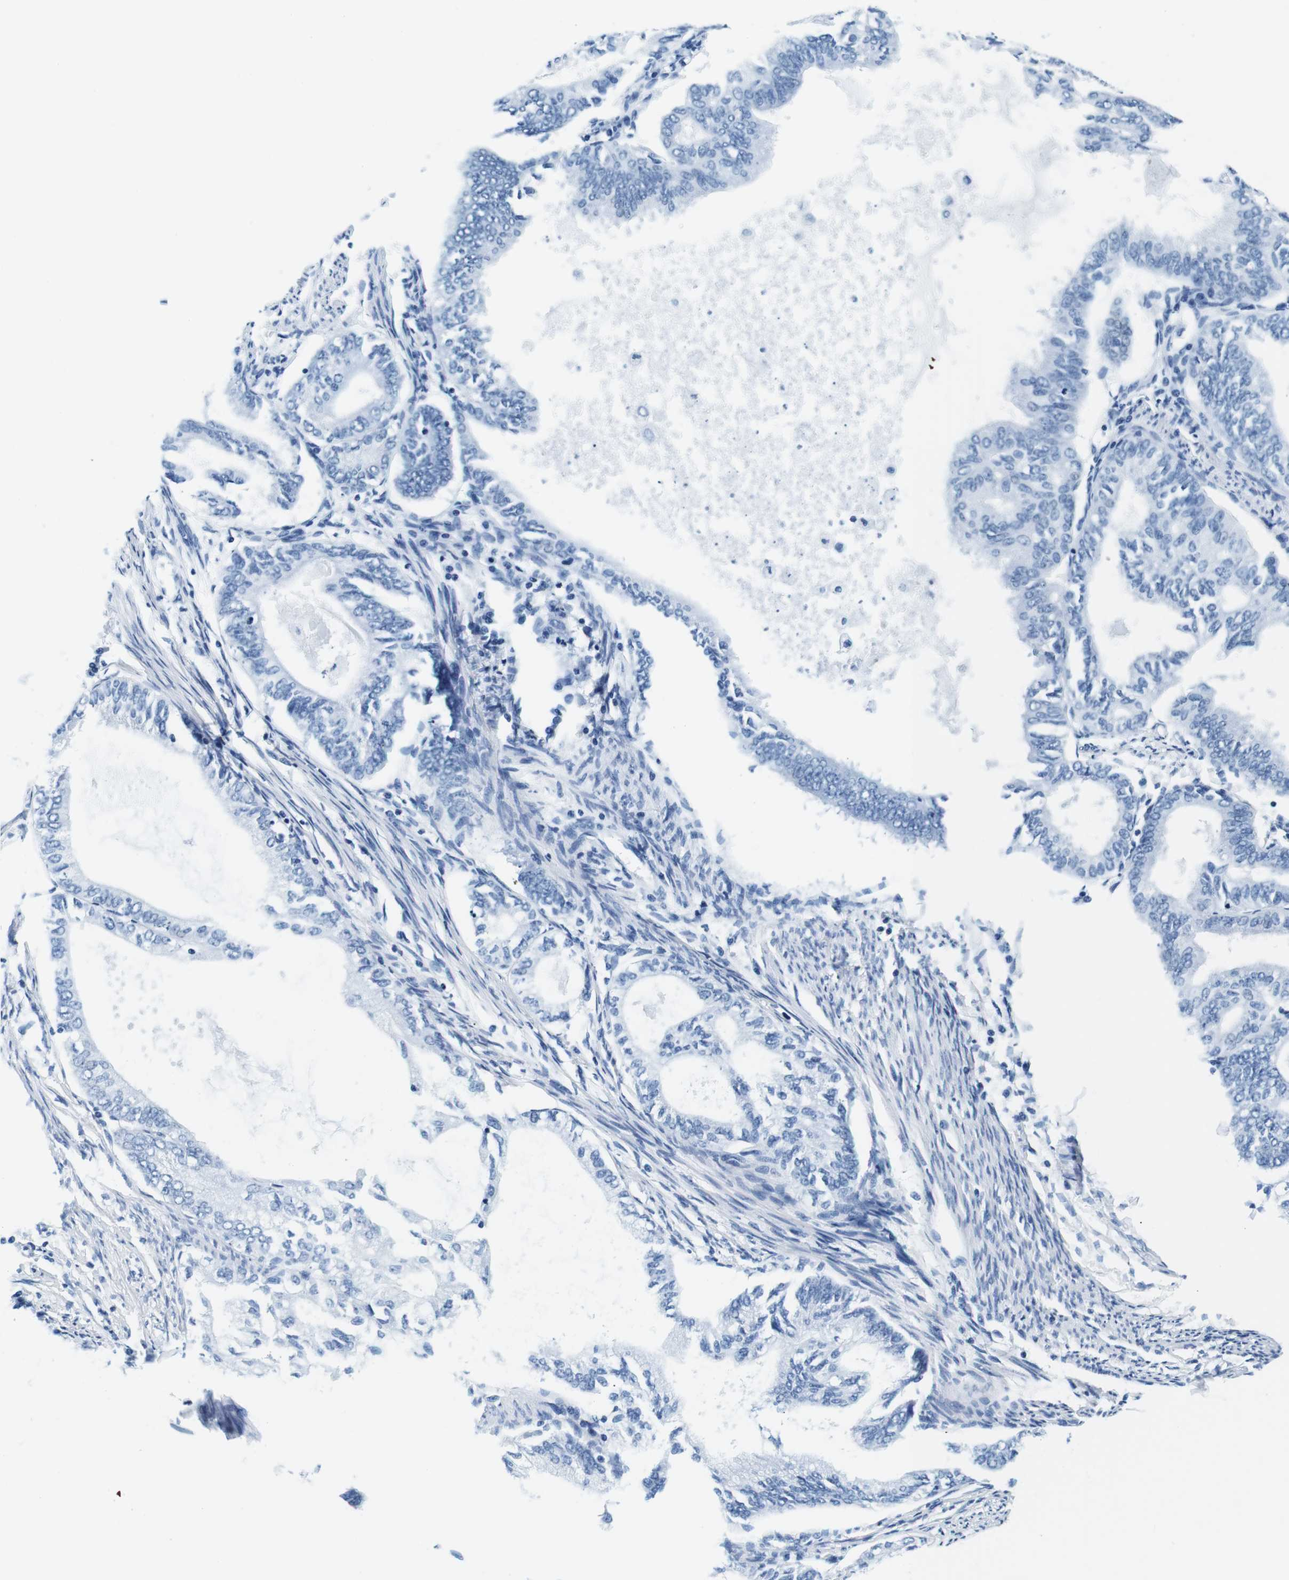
{"staining": {"intensity": "negative", "quantity": "none", "location": "none"}, "tissue": "endometrial cancer", "cell_type": "Tumor cells", "image_type": "cancer", "snomed": [{"axis": "morphology", "description": "Adenocarcinoma, NOS"}, {"axis": "topography", "description": "Endometrium"}], "caption": "This is a histopathology image of immunohistochemistry staining of adenocarcinoma (endometrial), which shows no positivity in tumor cells.", "gene": "ELANE", "patient": {"sex": "female", "age": 86}}